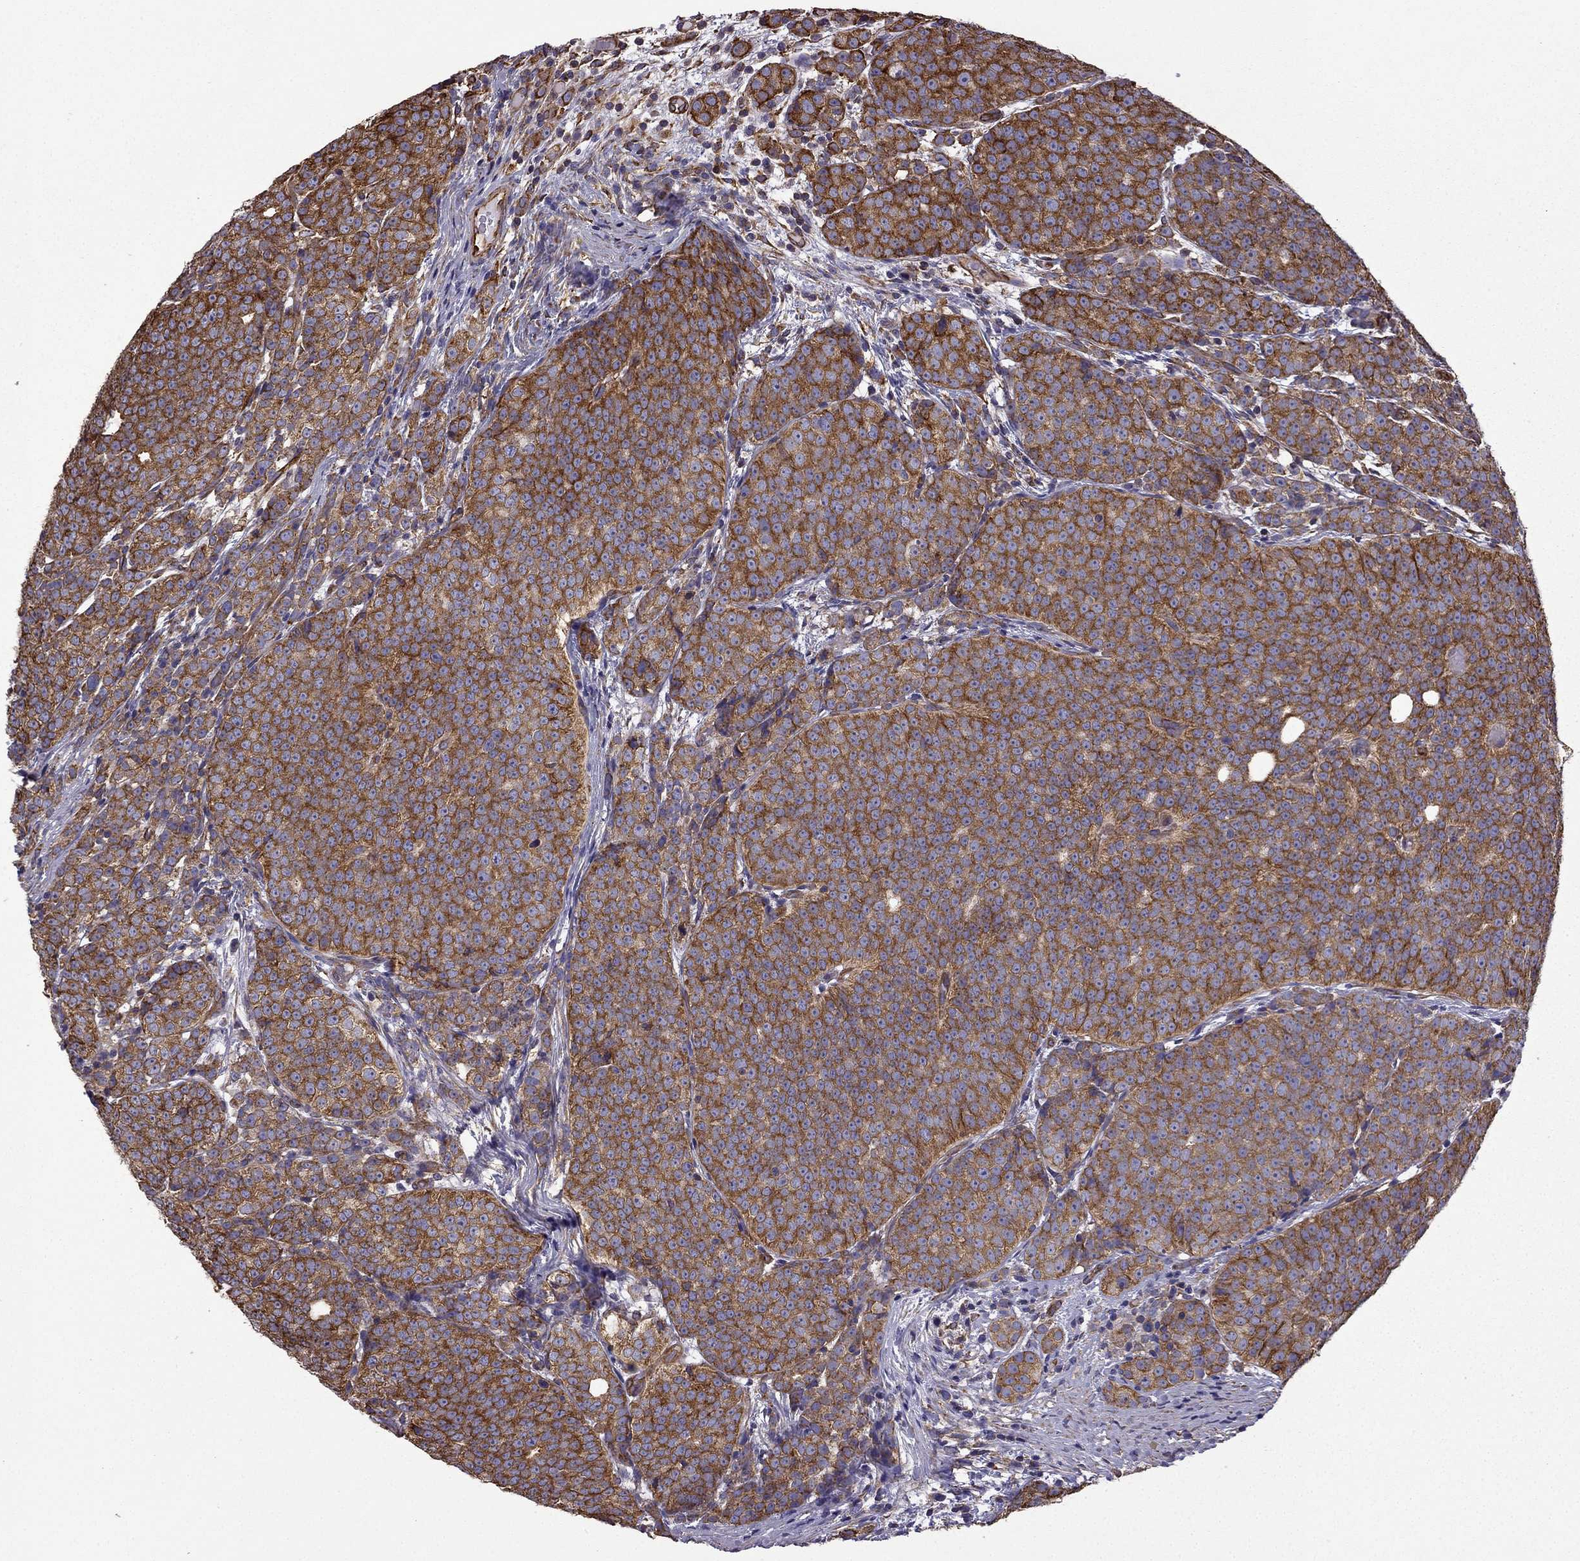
{"staining": {"intensity": "strong", "quantity": ">75%", "location": "cytoplasmic/membranous"}, "tissue": "prostate cancer", "cell_type": "Tumor cells", "image_type": "cancer", "snomed": [{"axis": "morphology", "description": "Adenocarcinoma, High grade"}, {"axis": "topography", "description": "Prostate"}], "caption": "Immunohistochemistry (IHC) of human prostate cancer demonstrates high levels of strong cytoplasmic/membranous expression in approximately >75% of tumor cells.", "gene": "MAP4", "patient": {"sex": "male", "age": 53}}